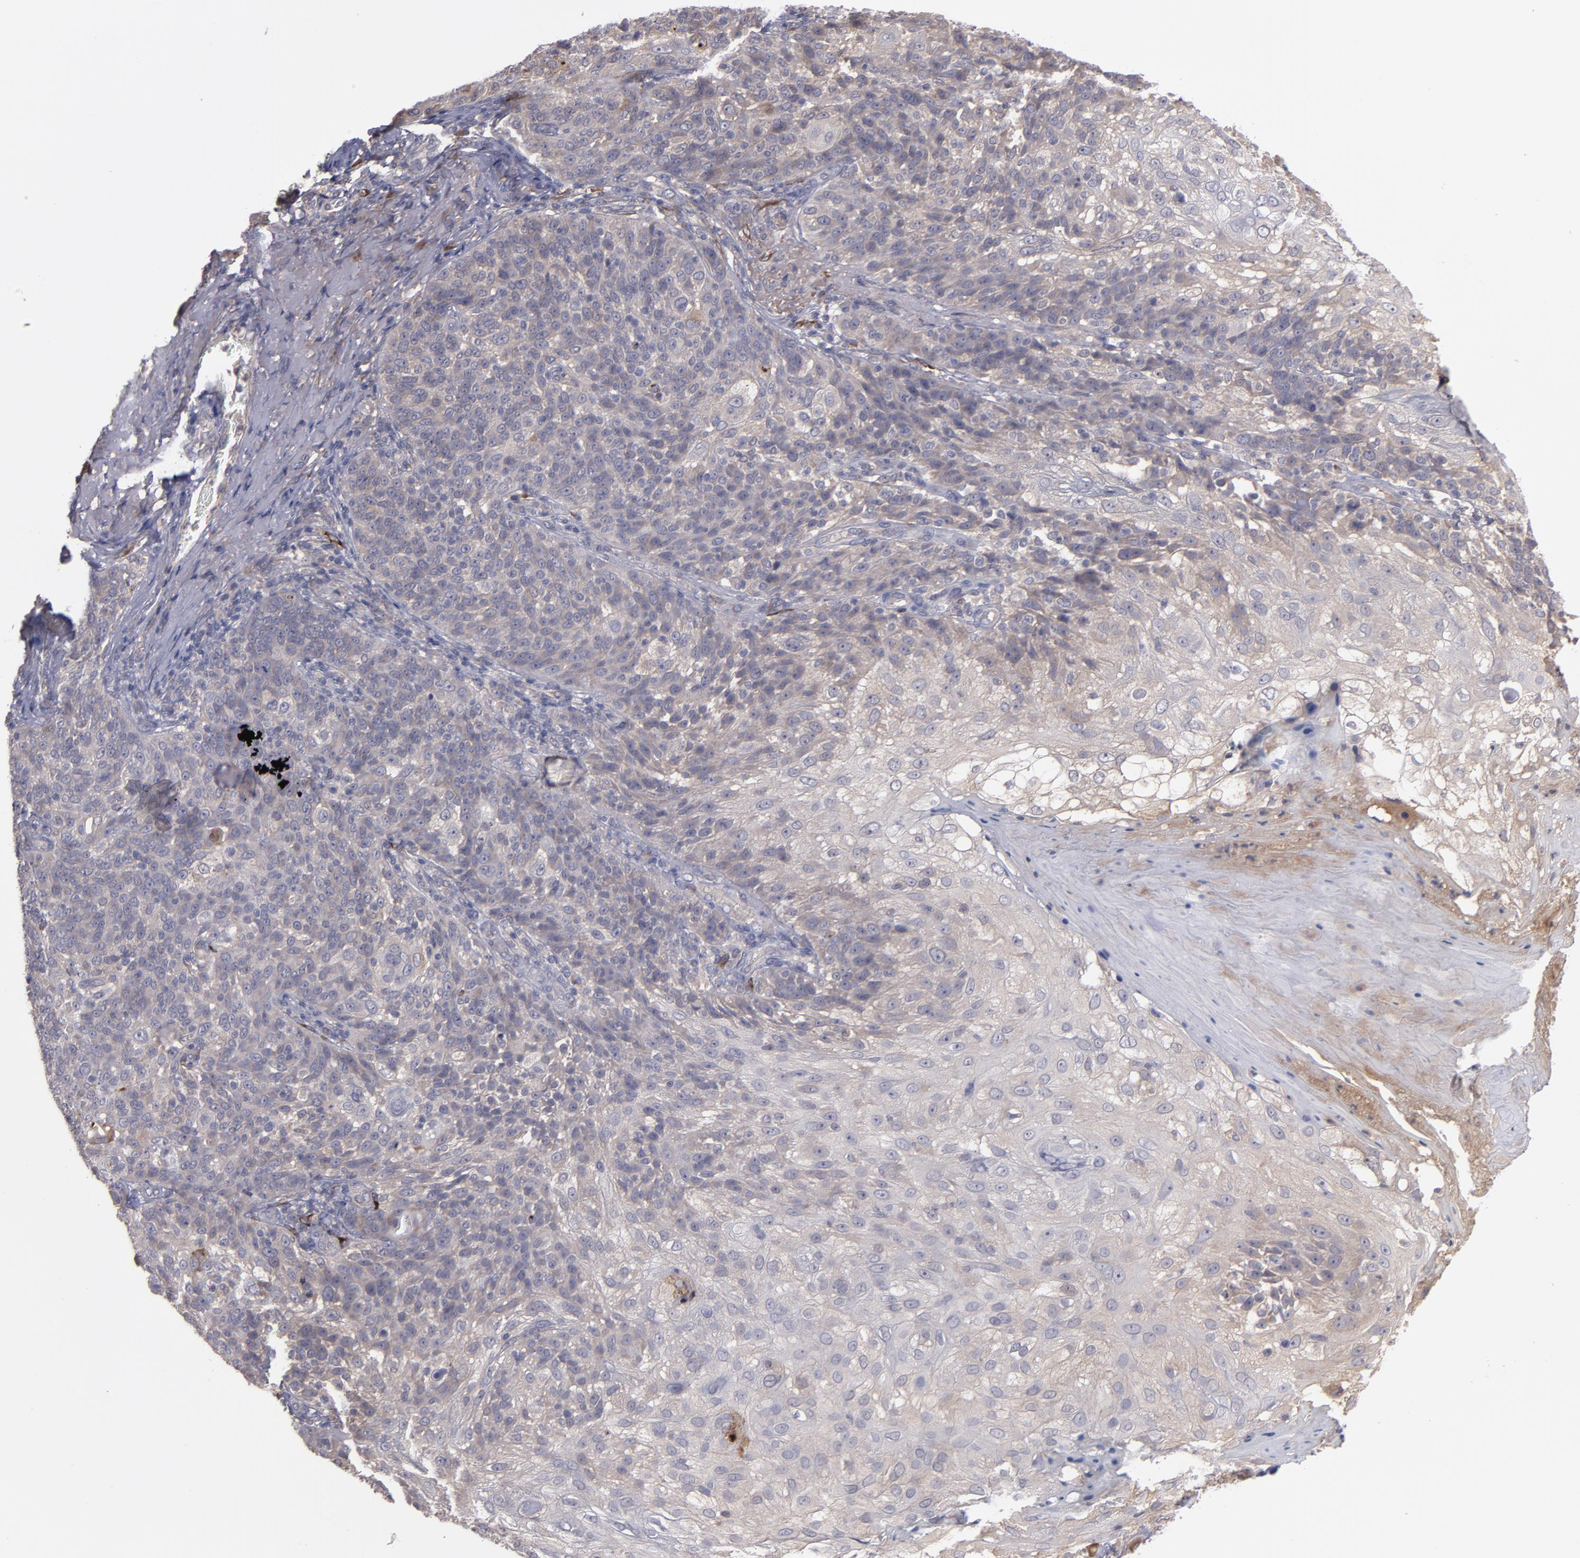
{"staining": {"intensity": "weak", "quantity": ">75%", "location": "cytoplasmic/membranous"}, "tissue": "skin cancer", "cell_type": "Tumor cells", "image_type": "cancer", "snomed": [{"axis": "morphology", "description": "Normal tissue, NOS"}, {"axis": "morphology", "description": "Squamous cell carcinoma, NOS"}, {"axis": "topography", "description": "Skin"}], "caption": "Immunohistochemical staining of human skin cancer (squamous cell carcinoma) exhibits weak cytoplasmic/membranous protein staining in approximately >75% of tumor cells.", "gene": "MMP11", "patient": {"sex": "female", "age": 83}}